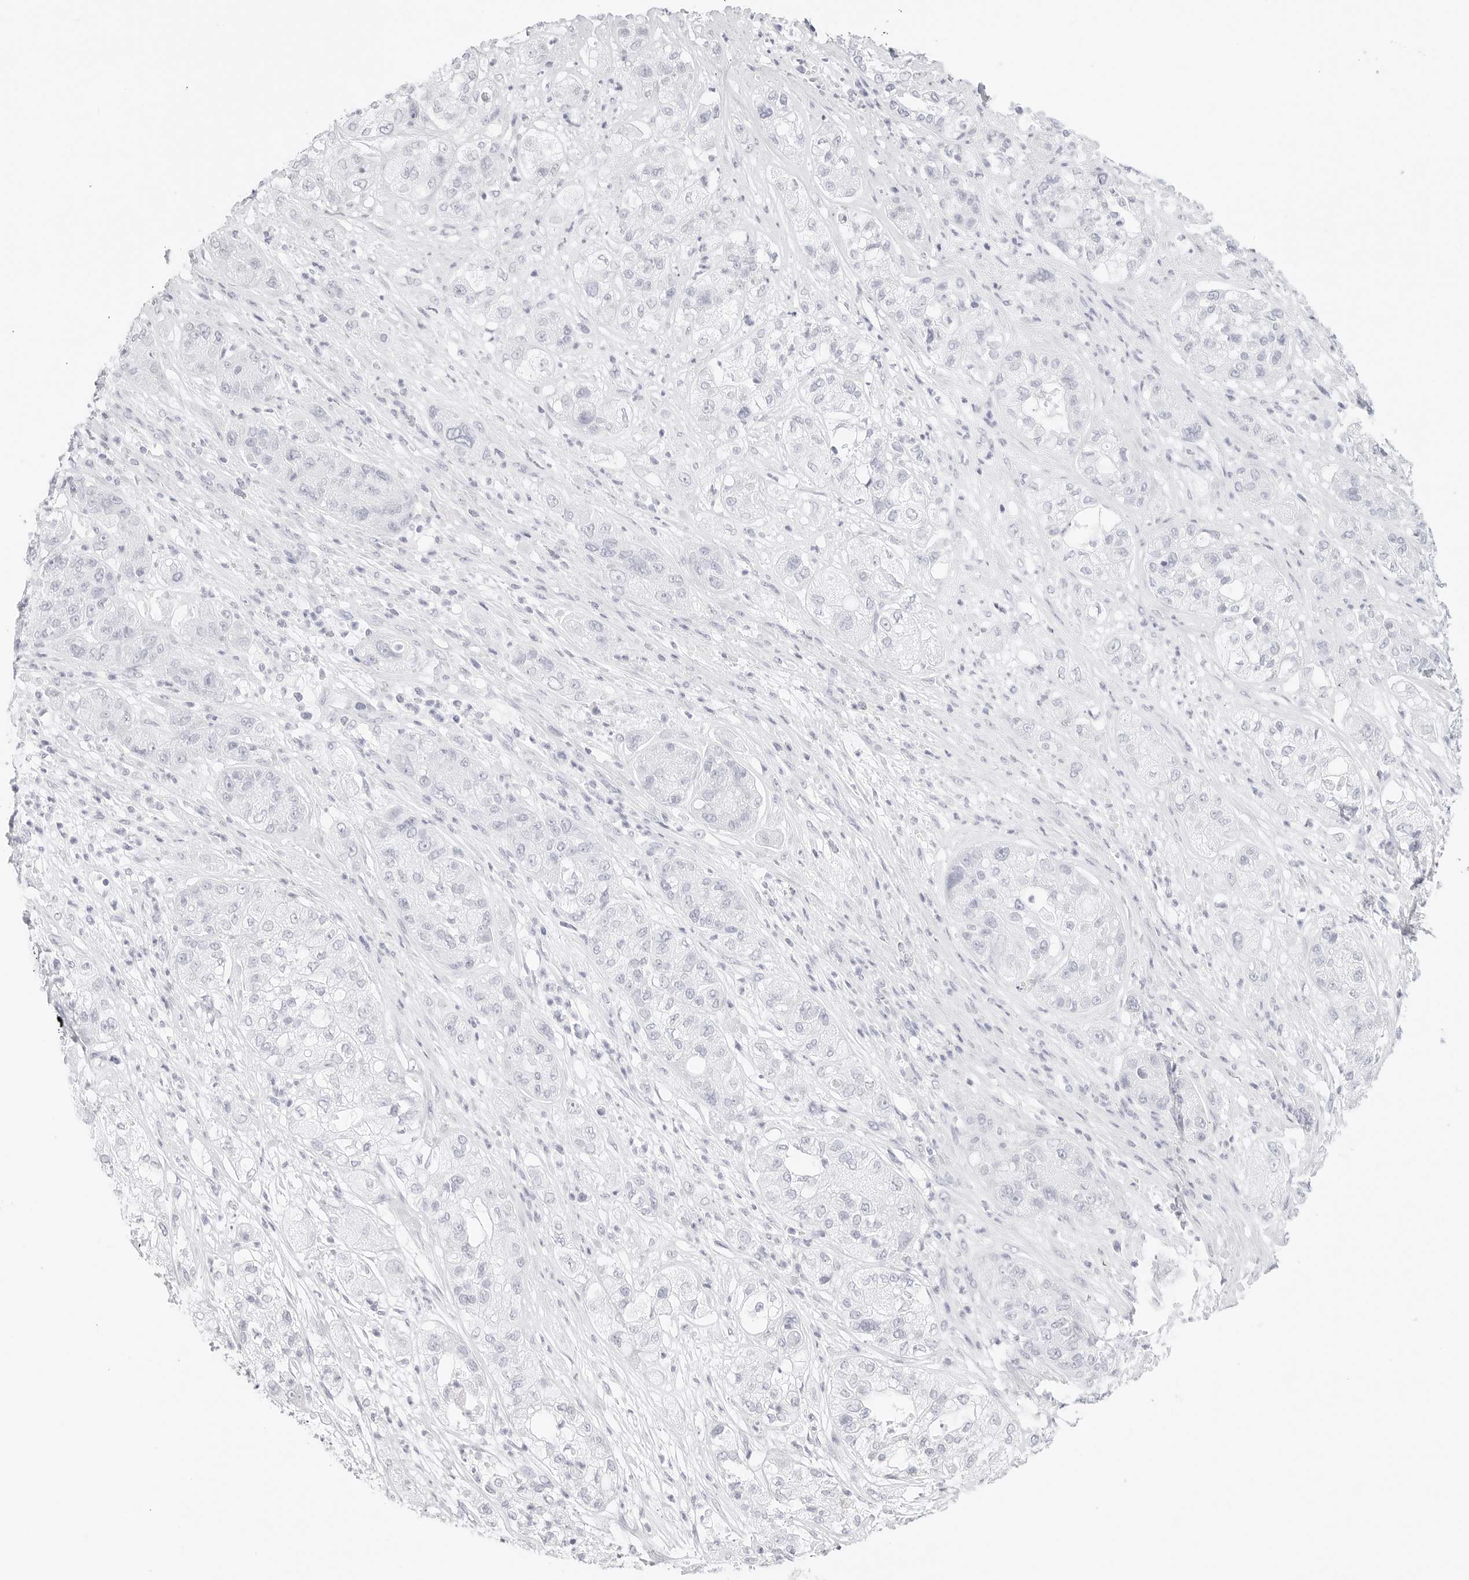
{"staining": {"intensity": "negative", "quantity": "none", "location": "none"}, "tissue": "pancreatic cancer", "cell_type": "Tumor cells", "image_type": "cancer", "snomed": [{"axis": "morphology", "description": "Adenocarcinoma, NOS"}, {"axis": "topography", "description": "Pancreas"}], "caption": "A high-resolution micrograph shows IHC staining of pancreatic adenocarcinoma, which shows no significant staining in tumor cells.", "gene": "TFF2", "patient": {"sex": "female", "age": 78}}